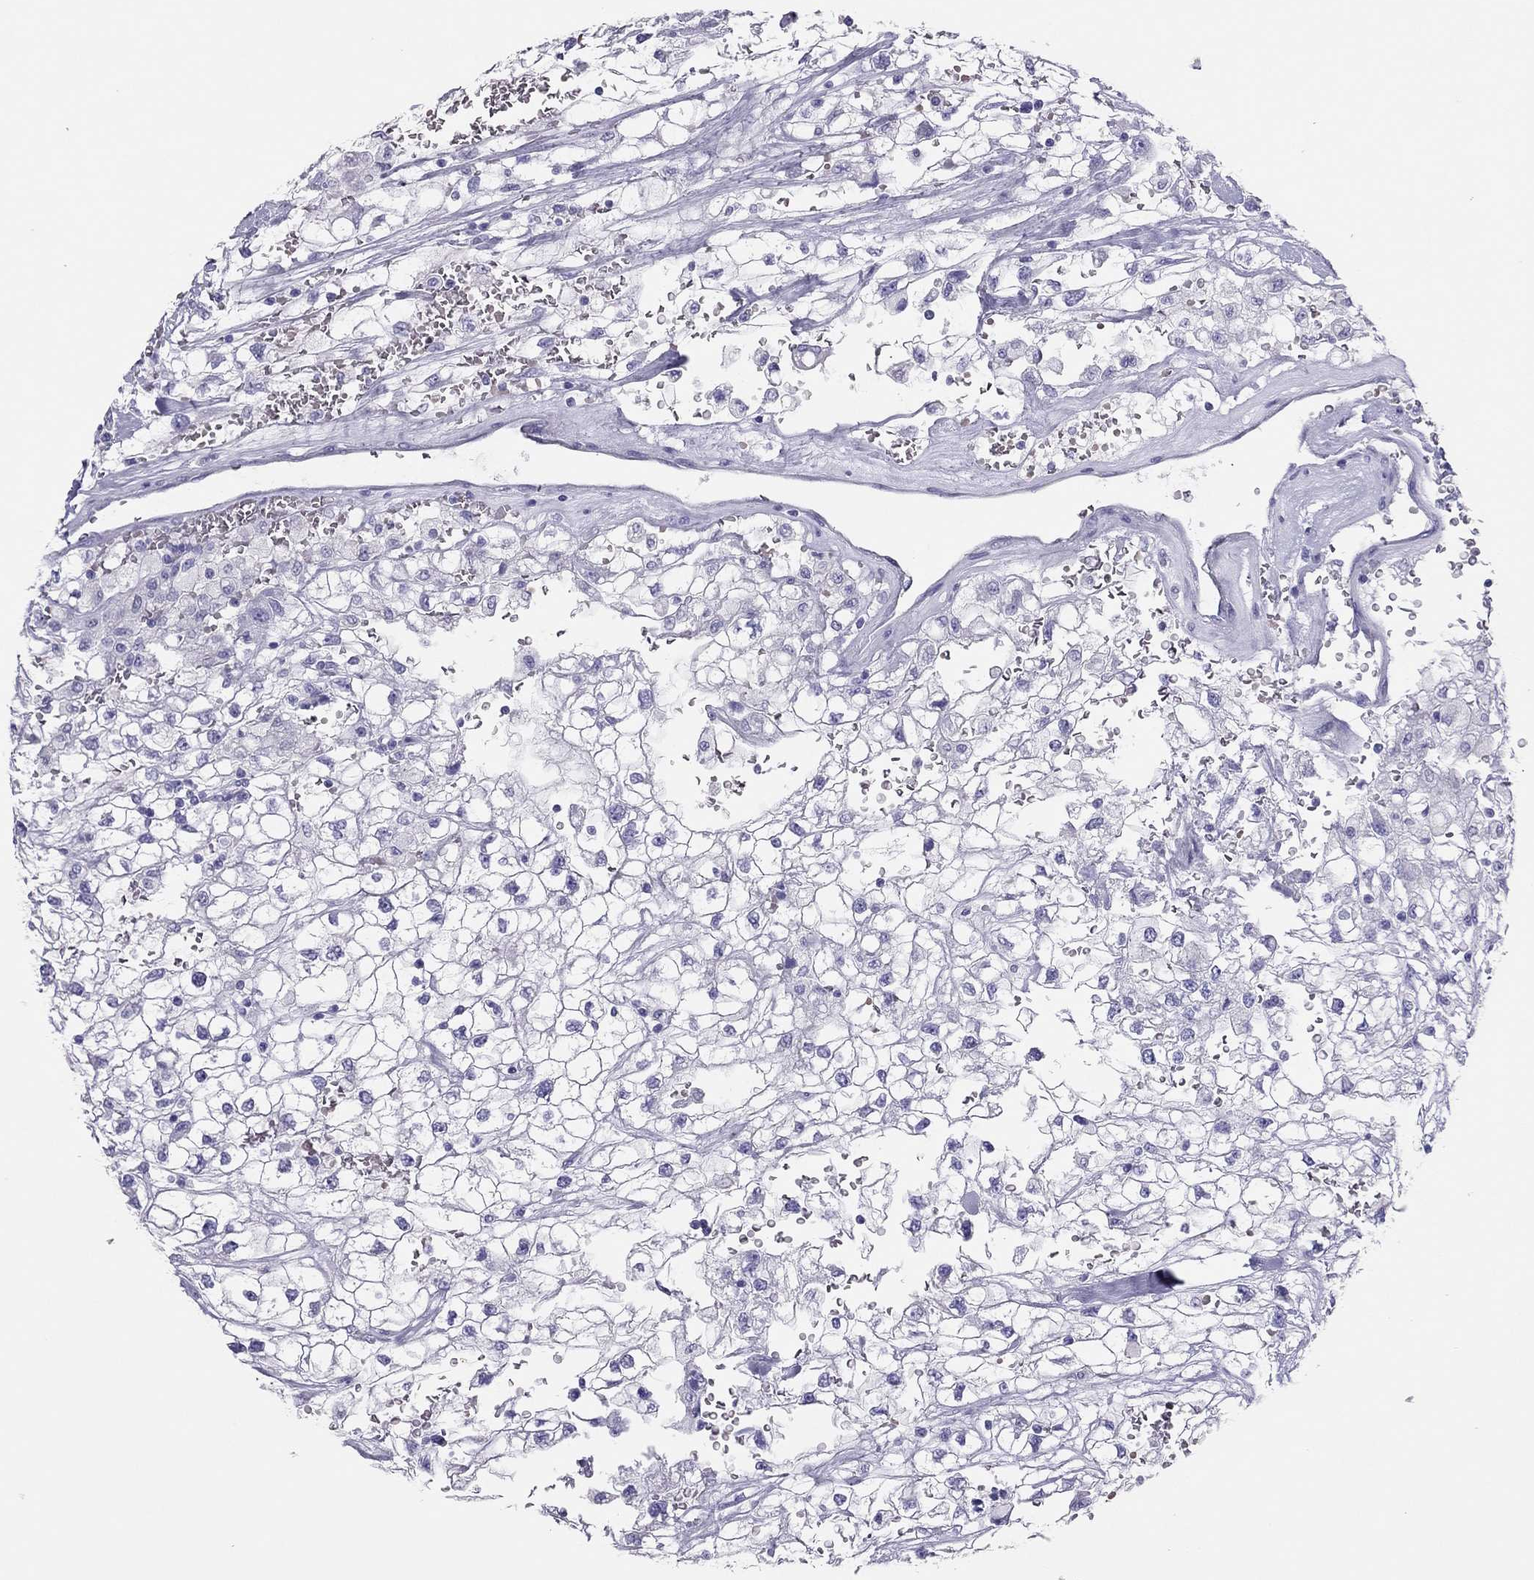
{"staining": {"intensity": "negative", "quantity": "none", "location": "none"}, "tissue": "renal cancer", "cell_type": "Tumor cells", "image_type": "cancer", "snomed": [{"axis": "morphology", "description": "Adenocarcinoma, NOS"}, {"axis": "topography", "description": "Kidney"}], "caption": "Adenocarcinoma (renal) stained for a protein using immunohistochemistry (IHC) reveals no positivity tumor cells.", "gene": "TSHB", "patient": {"sex": "male", "age": 59}}